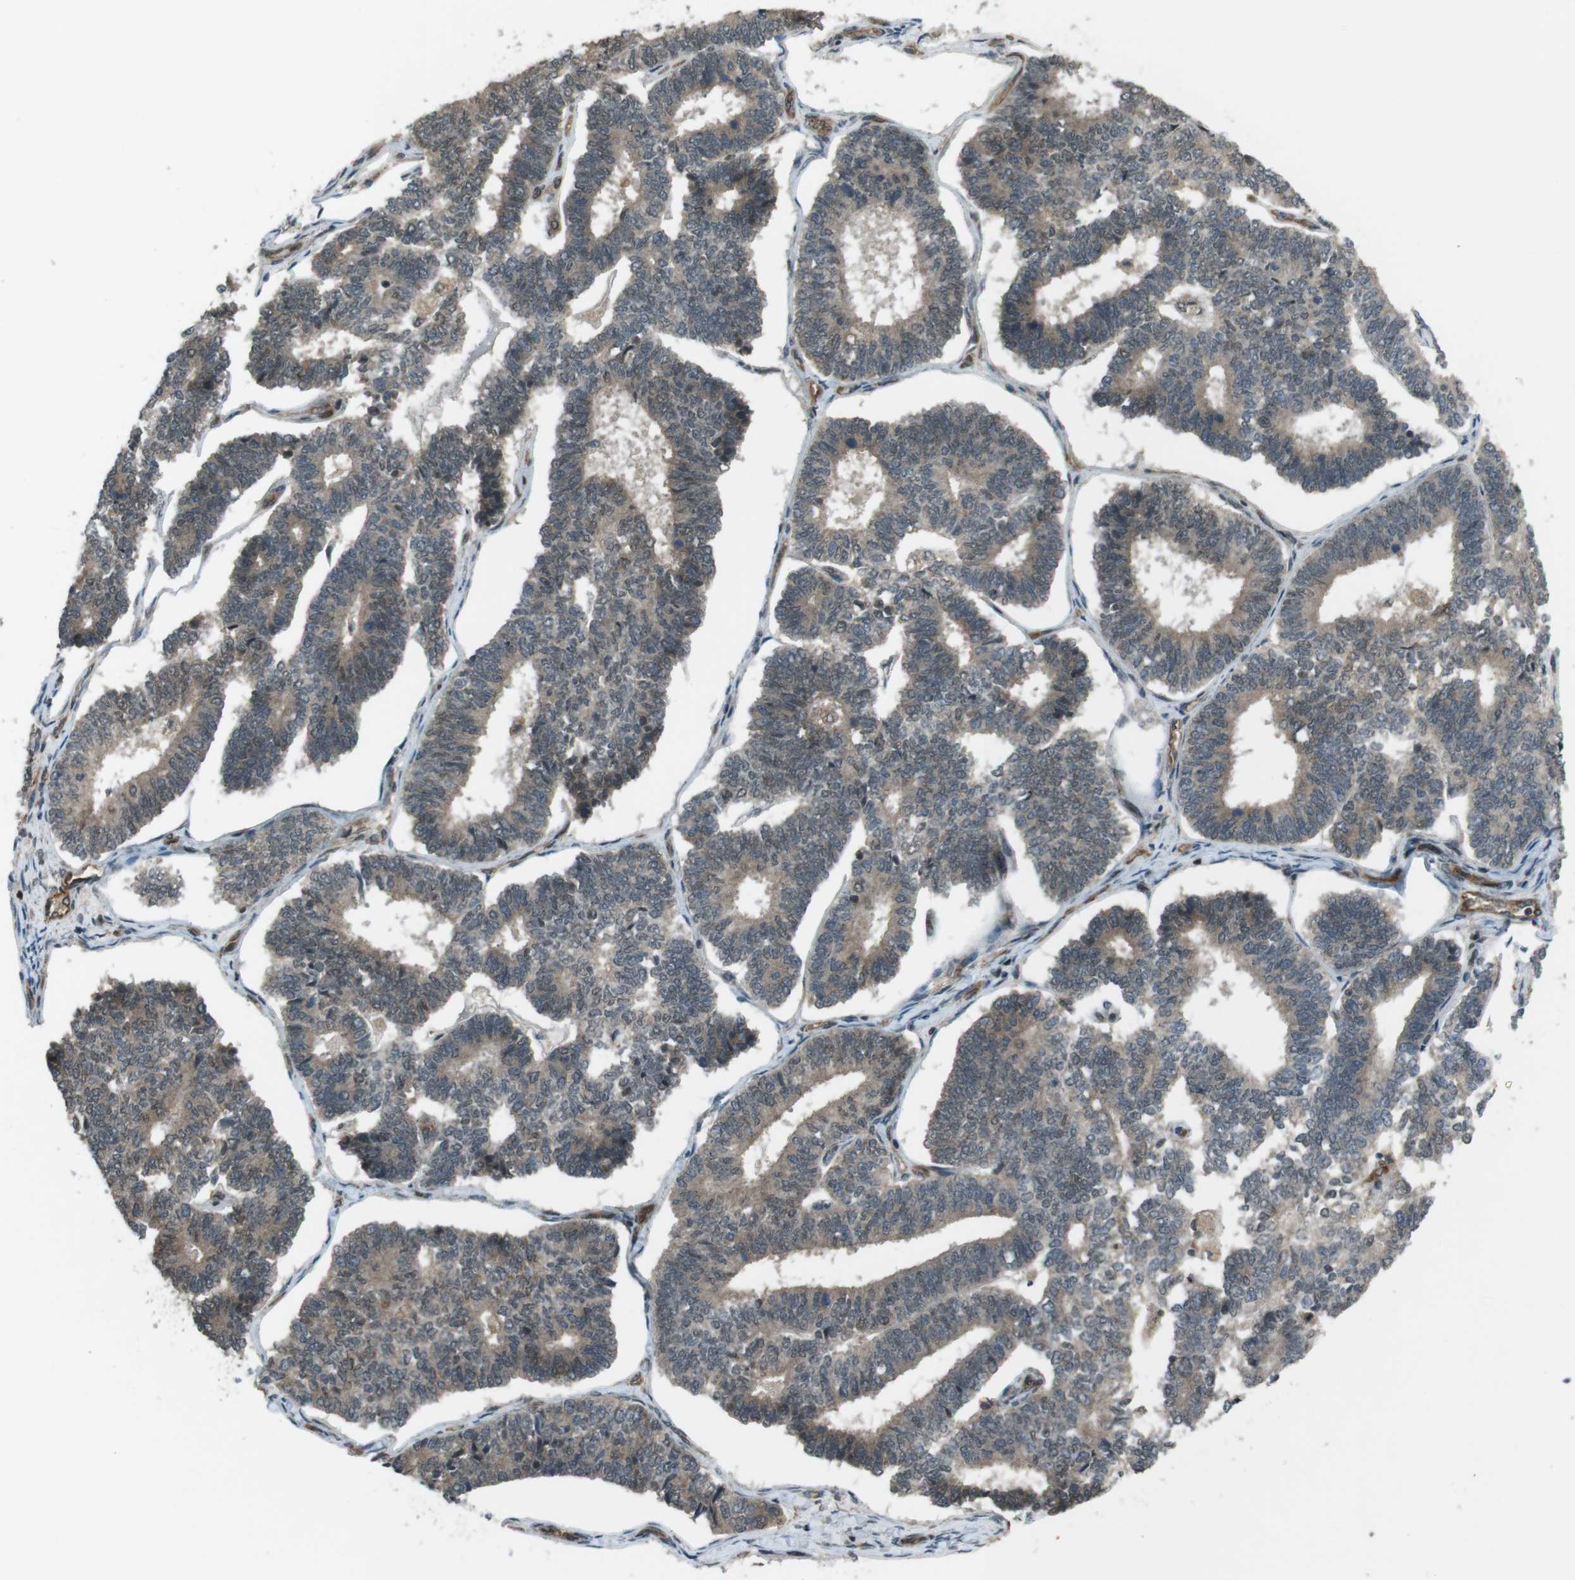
{"staining": {"intensity": "weak", "quantity": ">75%", "location": "cytoplasmic/membranous"}, "tissue": "endometrial cancer", "cell_type": "Tumor cells", "image_type": "cancer", "snomed": [{"axis": "morphology", "description": "Adenocarcinoma, NOS"}, {"axis": "topography", "description": "Endometrium"}], "caption": "Brown immunohistochemical staining in human endometrial cancer shows weak cytoplasmic/membranous staining in approximately >75% of tumor cells. Nuclei are stained in blue.", "gene": "TIAM2", "patient": {"sex": "female", "age": 70}}